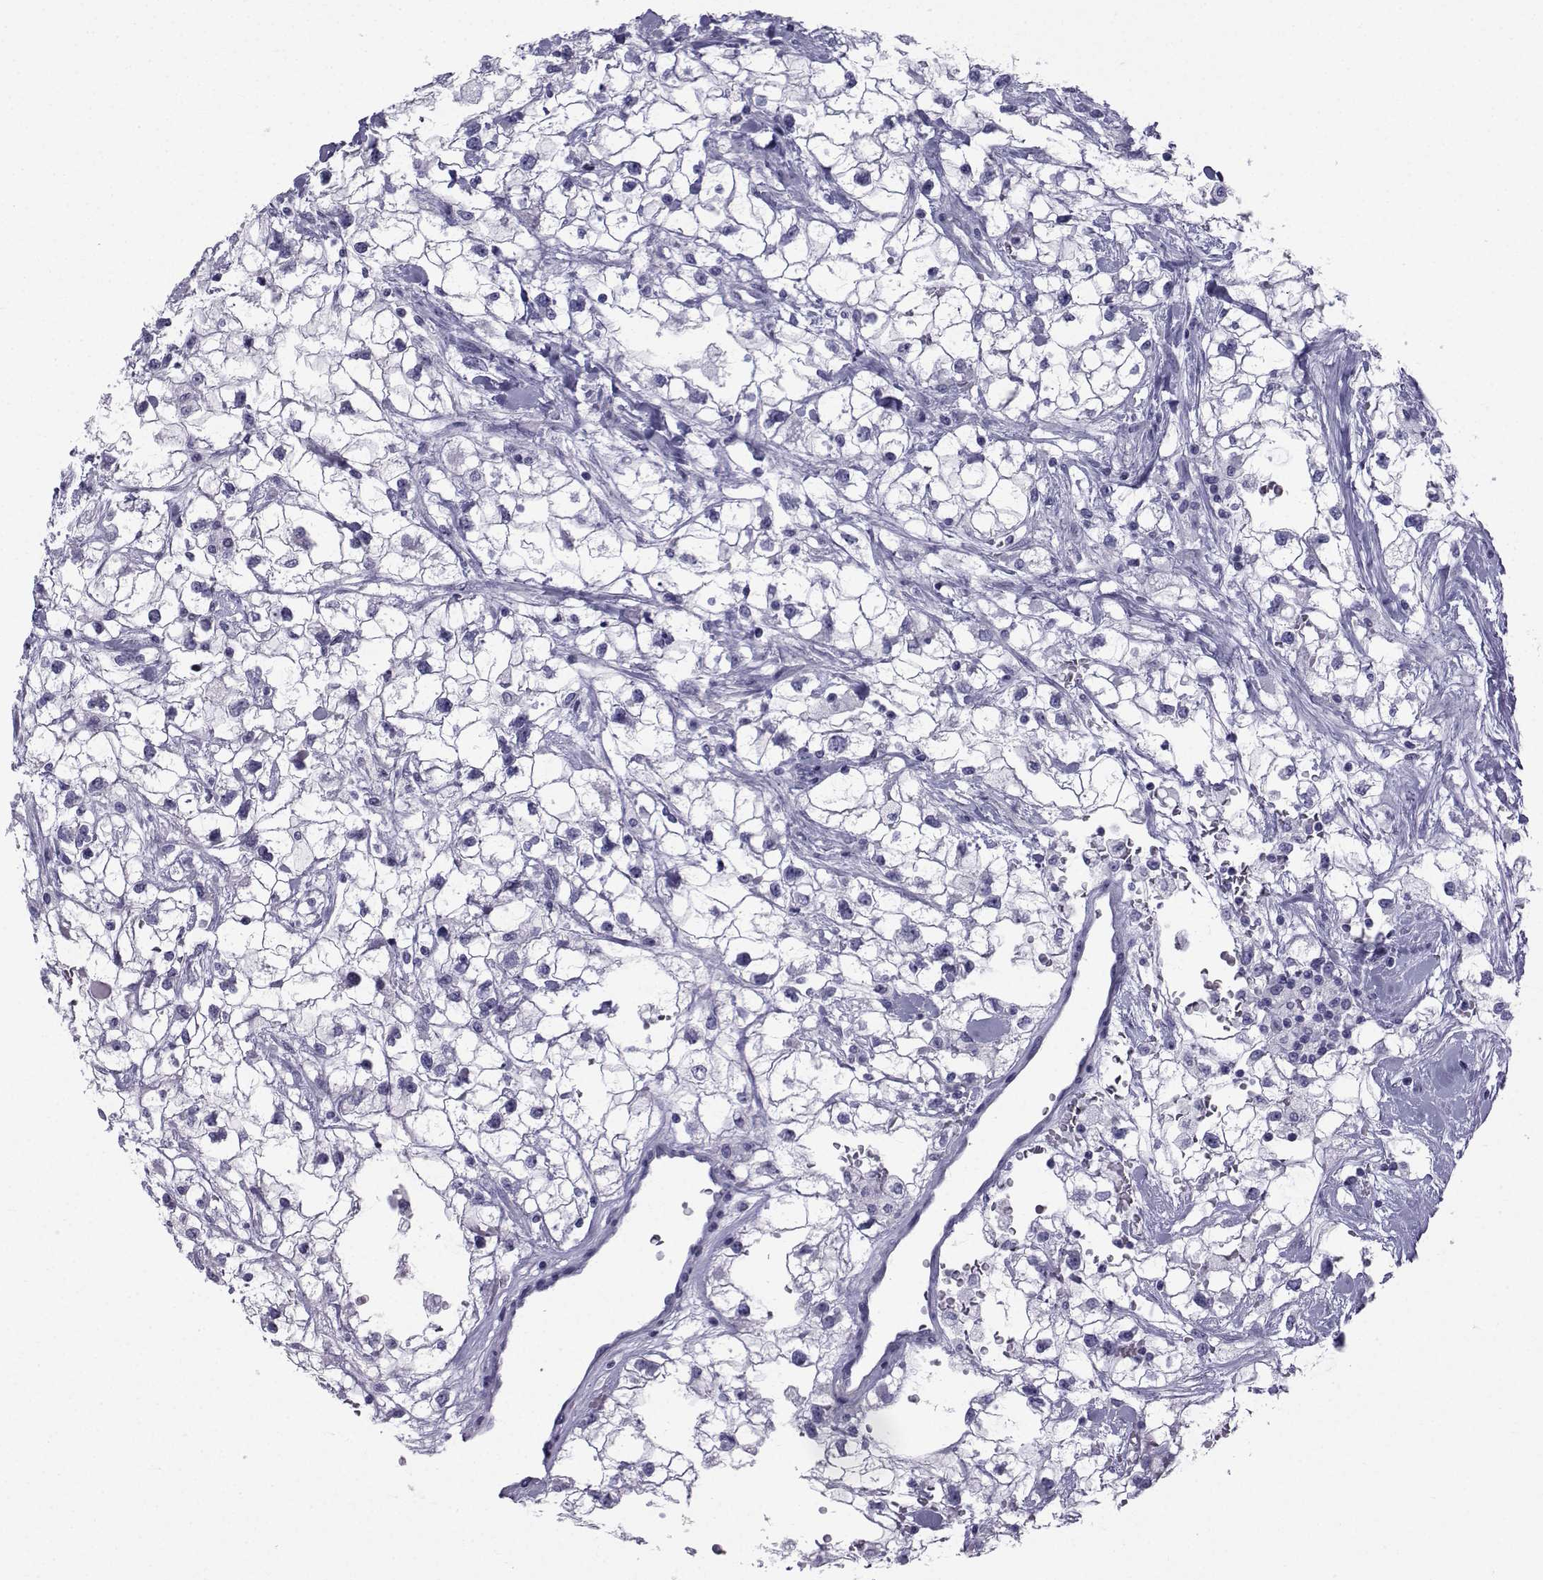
{"staining": {"intensity": "negative", "quantity": "none", "location": "none"}, "tissue": "renal cancer", "cell_type": "Tumor cells", "image_type": "cancer", "snomed": [{"axis": "morphology", "description": "Adenocarcinoma, NOS"}, {"axis": "topography", "description": "Kidney"}], "caption": "A high-resolution micrograph shows immunohistochemistry staining of renal adenocarcinoma, which exhibits no significant staining in tumor cells.", "gene": "SPANXD", "patient": {"sex": "male", "age": 59}}